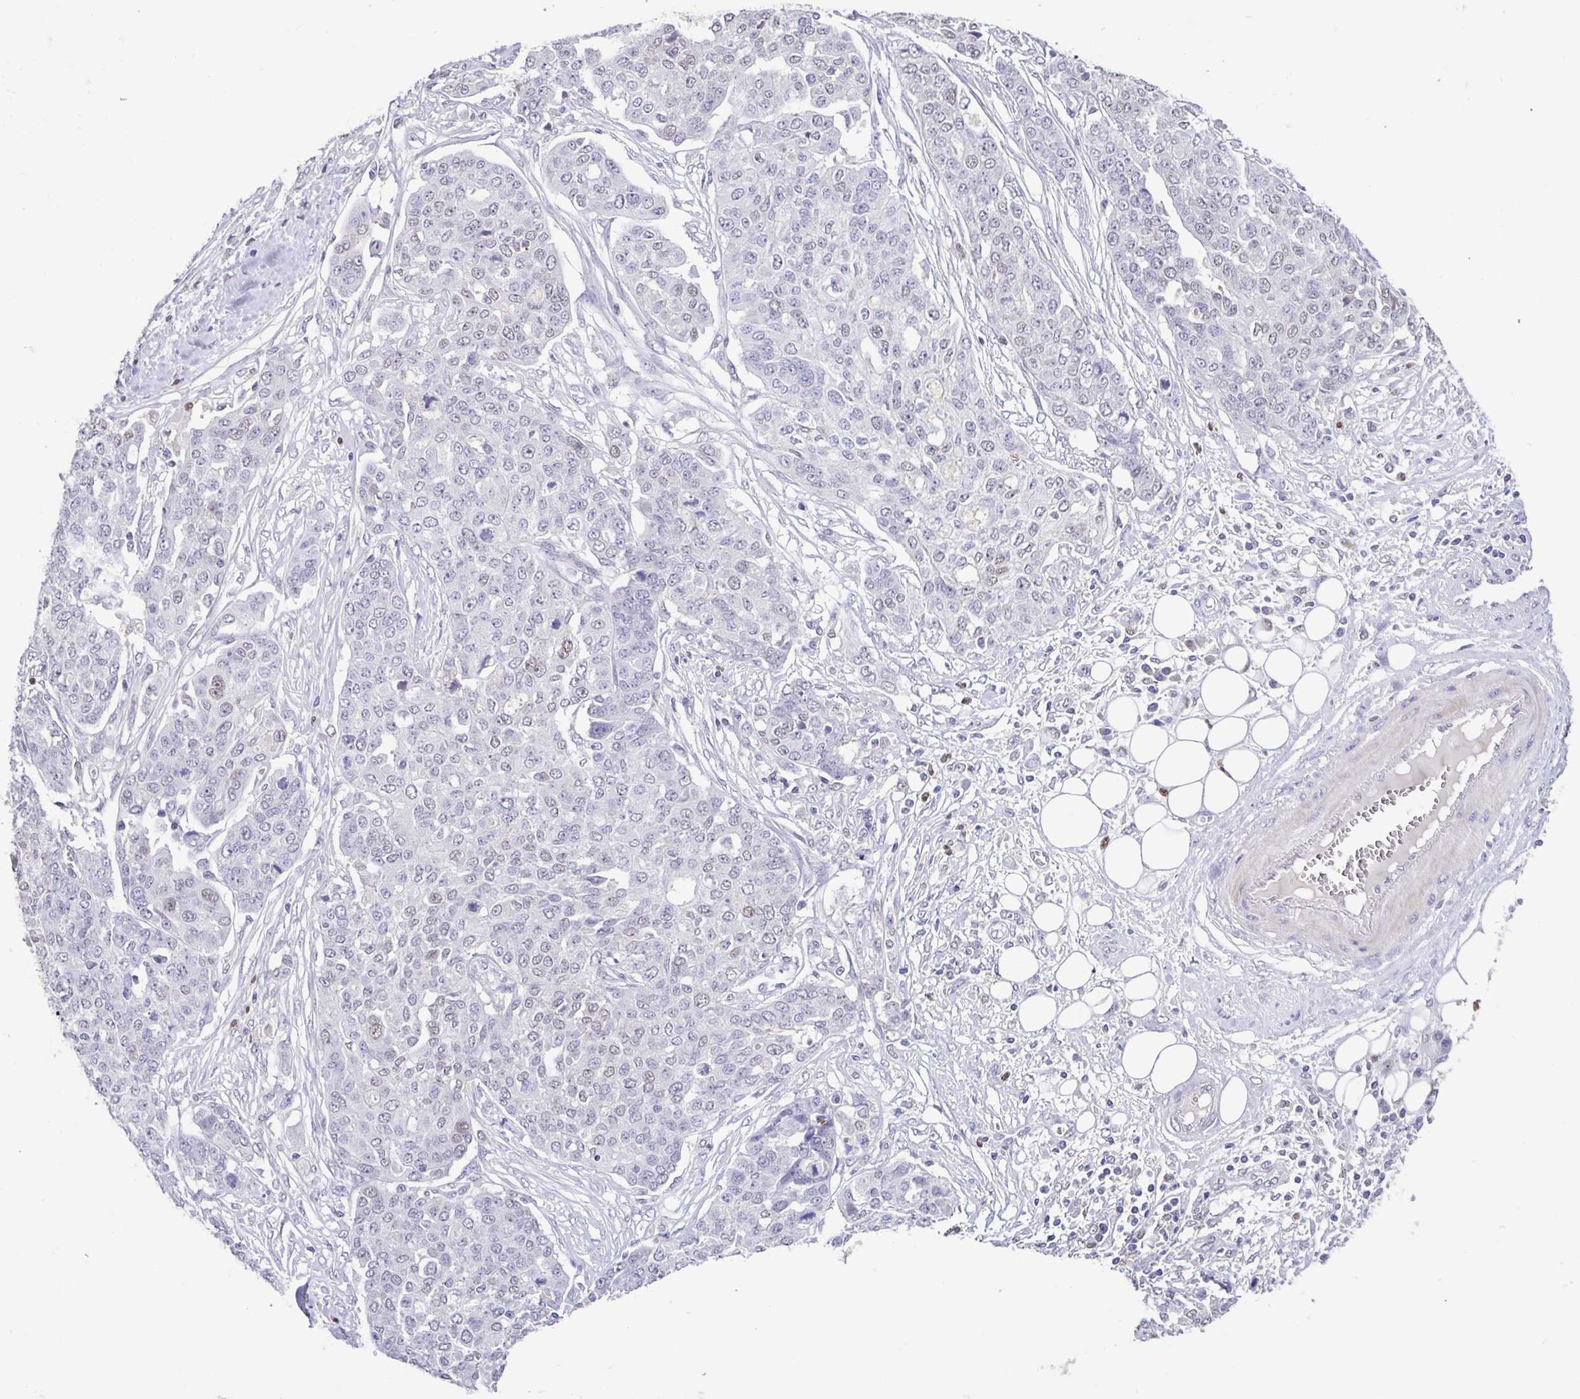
{"staining": {"intensity": "negative", "quantity": "none", "location": "none"}, "tissue": "ovarian cancer", "cell_type": "Tumor cells", "image_type": "cancer", "snomed": [{"axis": "morphology", "description": "Cystadenocarcinoma, serous, NOS"}, {"axis": "topography", "description": "Soft tissue"}, {"axis": "topography", "description": "Ovary"}], "caption": "Tumor cells are negative for protein expression in human ovarian cancer (serous cystadenocarcinoma).", "gene": "ACTRT3", "patient": {"sex": "female", "age": 57}}